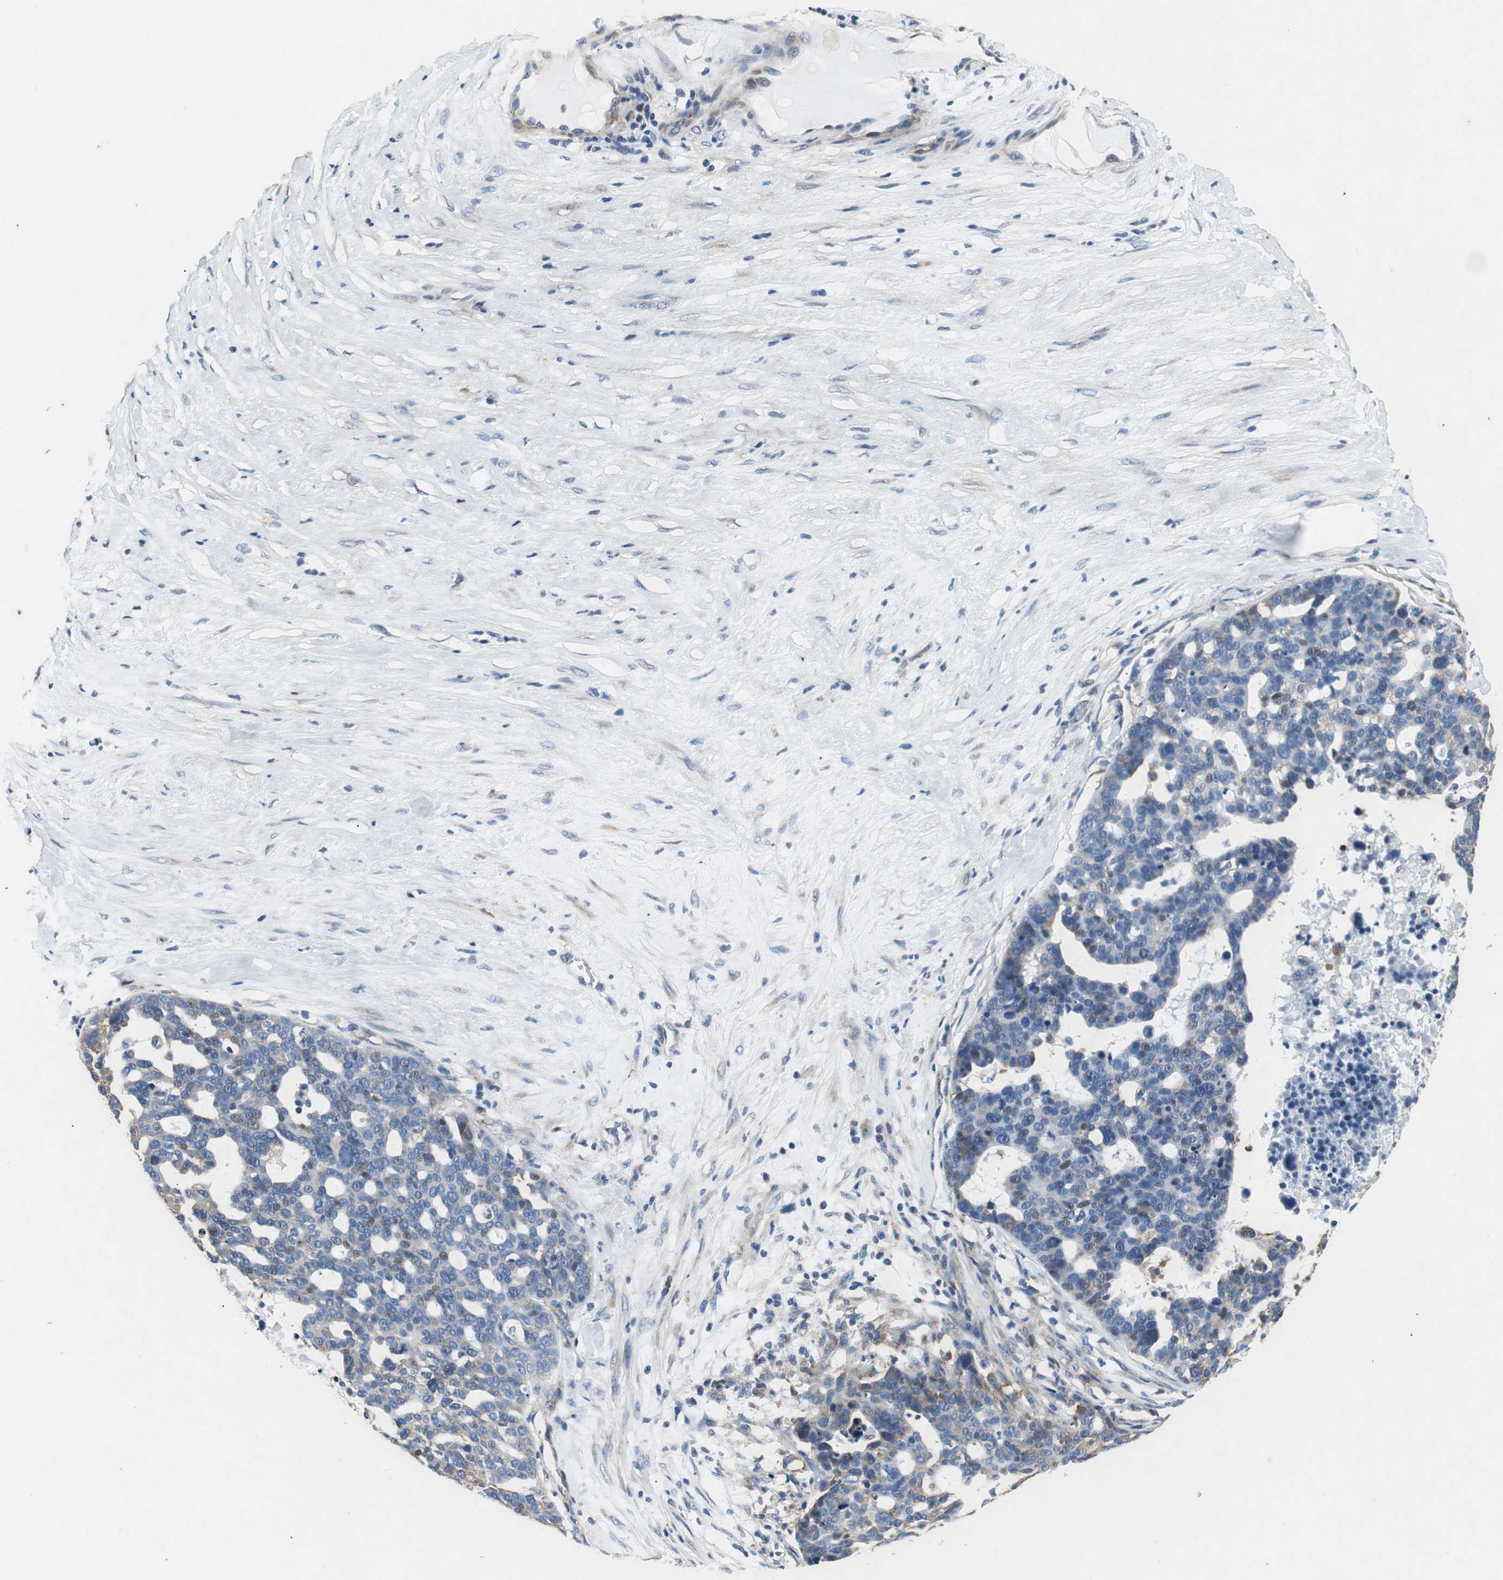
{"staining": {"intensity": "moderate", "quantity": "<25%", "location": "cytoplasmic/membranous,nuclear"}, "tissue": "ovarian cancer", "cell_type": "Tumor cells", "image_type": "cancer", "snomed": [{"axis": "morphology", "description": "Cystadenocarcinoma, serous, NOS"}, {"axis": "topography", "description": "Ovary"}], "caption": "High-power microscopy captured an IHC photomicrograph of ovarian serous cystadenocarcinoma, revealing moderate cytoplasmic/membranous and nuclear expression in approximately <25% of tumor cells.", "gene": "RPL35", "patient": {"sex": "female", "age": 59}}